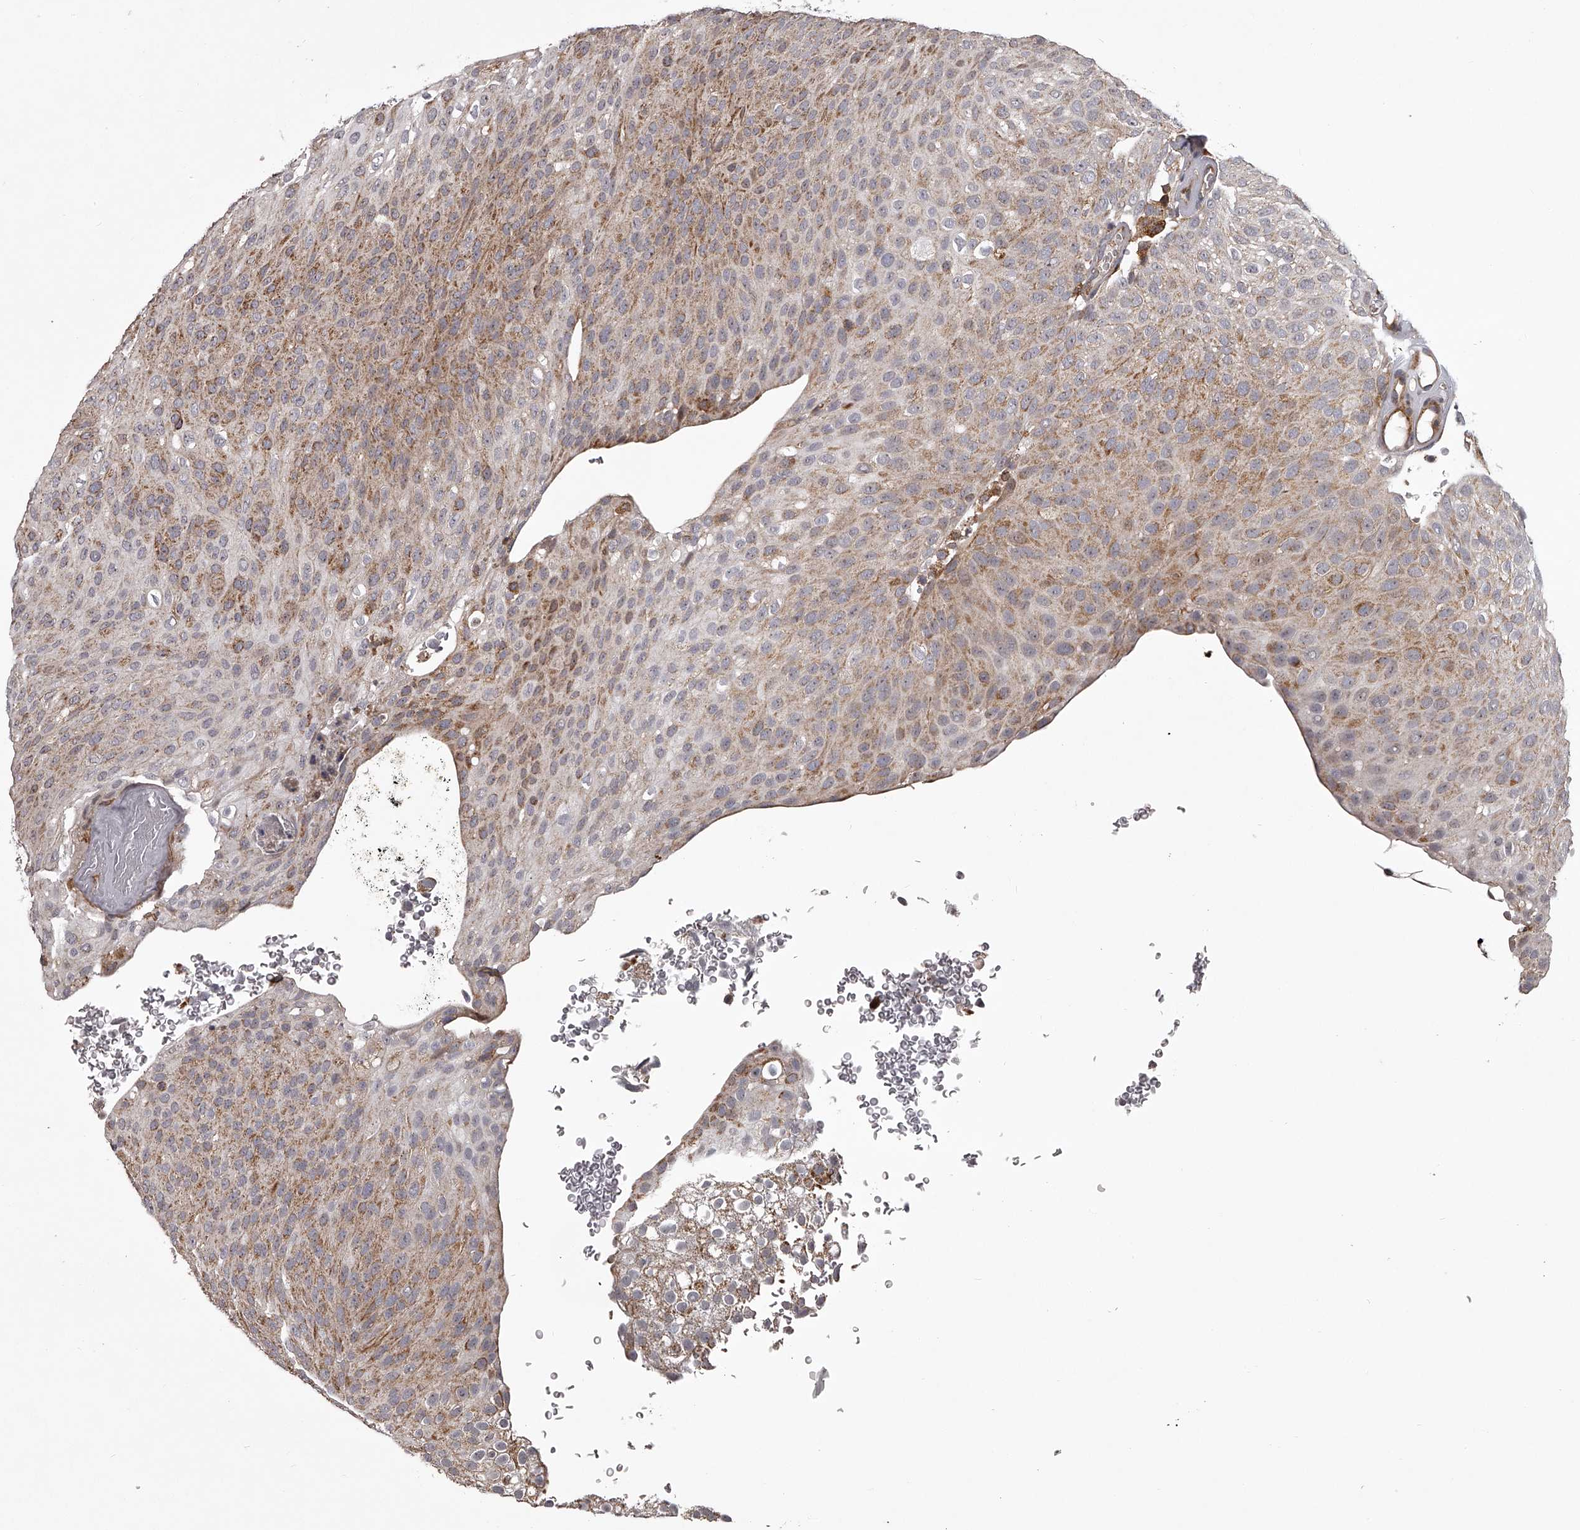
{"staining": {"intensity": "moderate", "quantity": ">75%", "location": "cytoplasmic/membranous"}, "tissue": "urothelial cancer", "cell_type": "Tumor cells", "image_type": "cancer", "snomed": [{"axis": "morphology", "description": "Urothelial carcinoma, Low grade"}, {"axis": "topography", "description": "Urinary bladder"}], "caption": "Immunohistochemistry (IHC) staining of low-grade urothelial carcinoma, which shows medium levels of moderate cytoplasmic/membranous positivity in approximately >75% of tumor cells indicating moderate cytoplasmic/membranous protein staining. The staining was performed using DAB (brown) for protein detection and nuclei were counterstained in hematoxylin (blue).", "gene": "RRP36", "patient": {"sex": "male", "age": 78}}